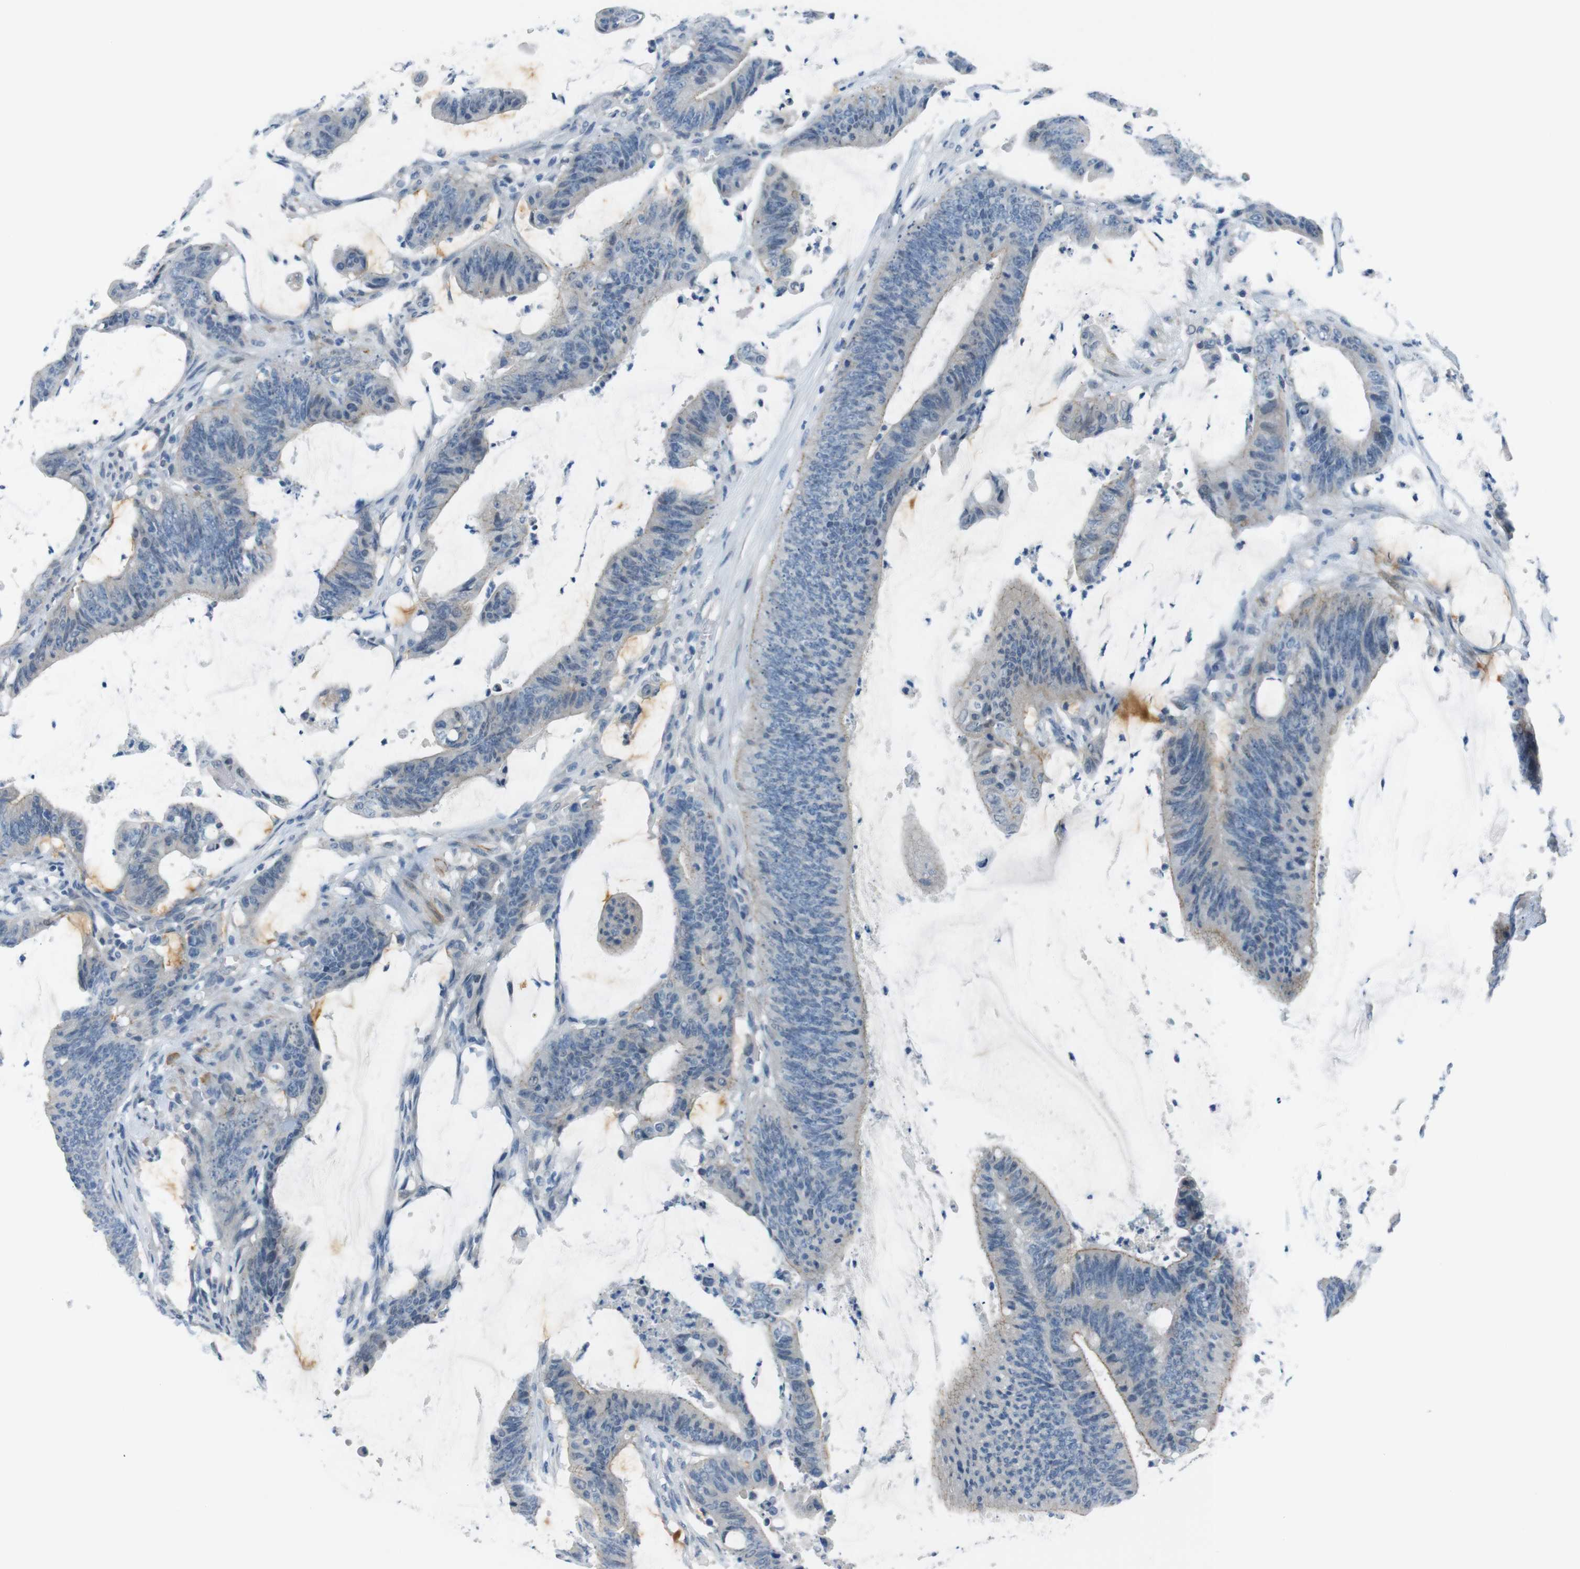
{"staining": {"intensity": "weak", "quantity": "<25%", "location": "cytoplasmic/membranous"}, "tissue": "colorectal cancer", "cell_type": "Tumor cells", "image_type": "cancer", "snomed": [{"axis": "morphology", "description": "Adenocarcinoma, NOS"}, {"axis": "topography", "description": "Rectum"}], "caption": "Colorectal cancer was stained to show a protein in brown. There is no significant positivity in tumor cells.", "gene": "HRH2", "patient": {"sex": "female", "age": 66}}